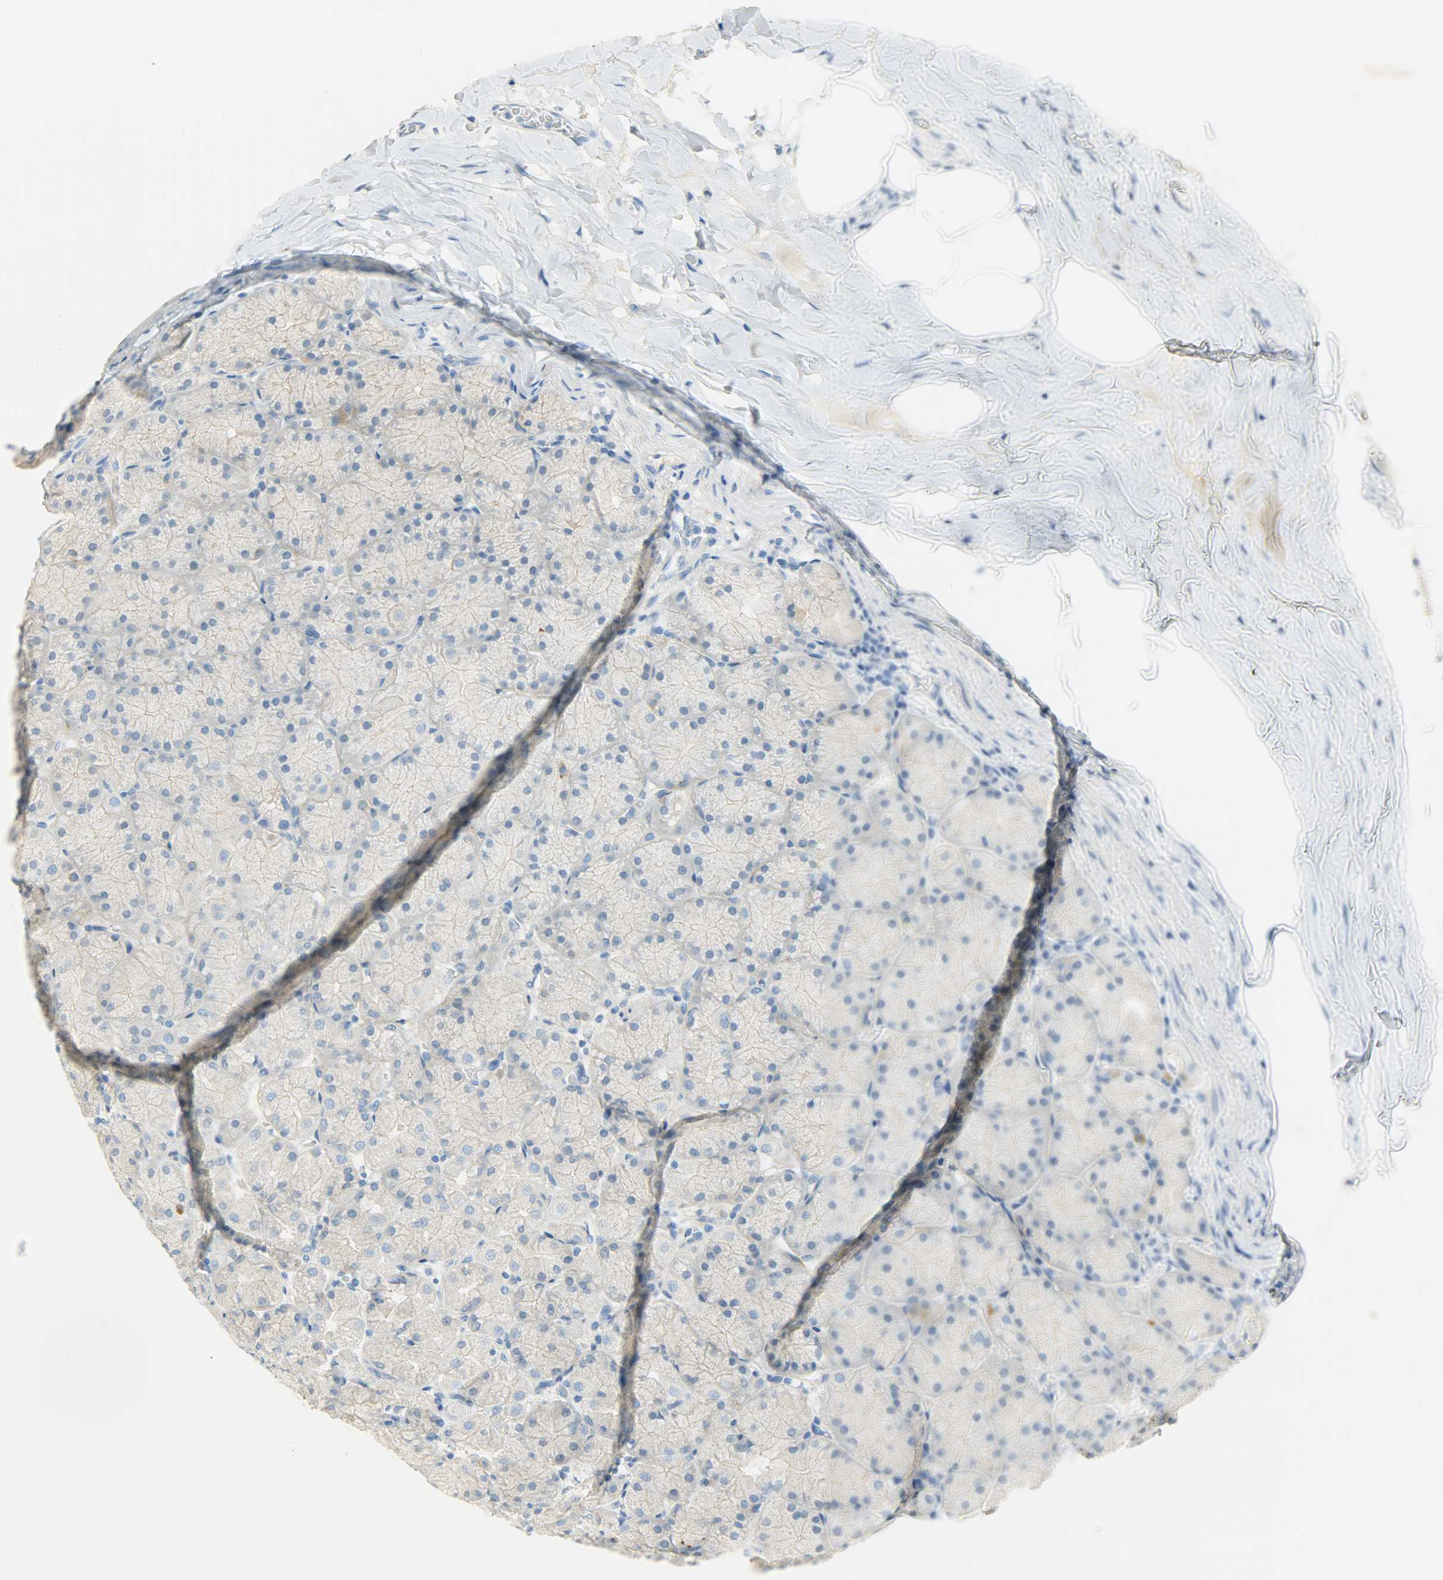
{"staining": {"intensity": "negative", "quantity": "none", "location": "none"}, "tissue": "stomach", "cell_type": "Glandular cells", "image_type": "normal", "snomed": [{"axis": "morphology", "description": "Normal tissue, NOS"}, {"axis": "topography", "description": "Stomach, upper"}], "caption": "Immunohistochemical staining of benign human stomach displays no significant positivity in glandular cells. The staining is performed using DAB (3,3'-diaminobenzidine) brown chromogen with nuclei counter-stained in using hematoxylin.", "gene": "PROM1", "patient": {"sex": "female", "age": 56}}